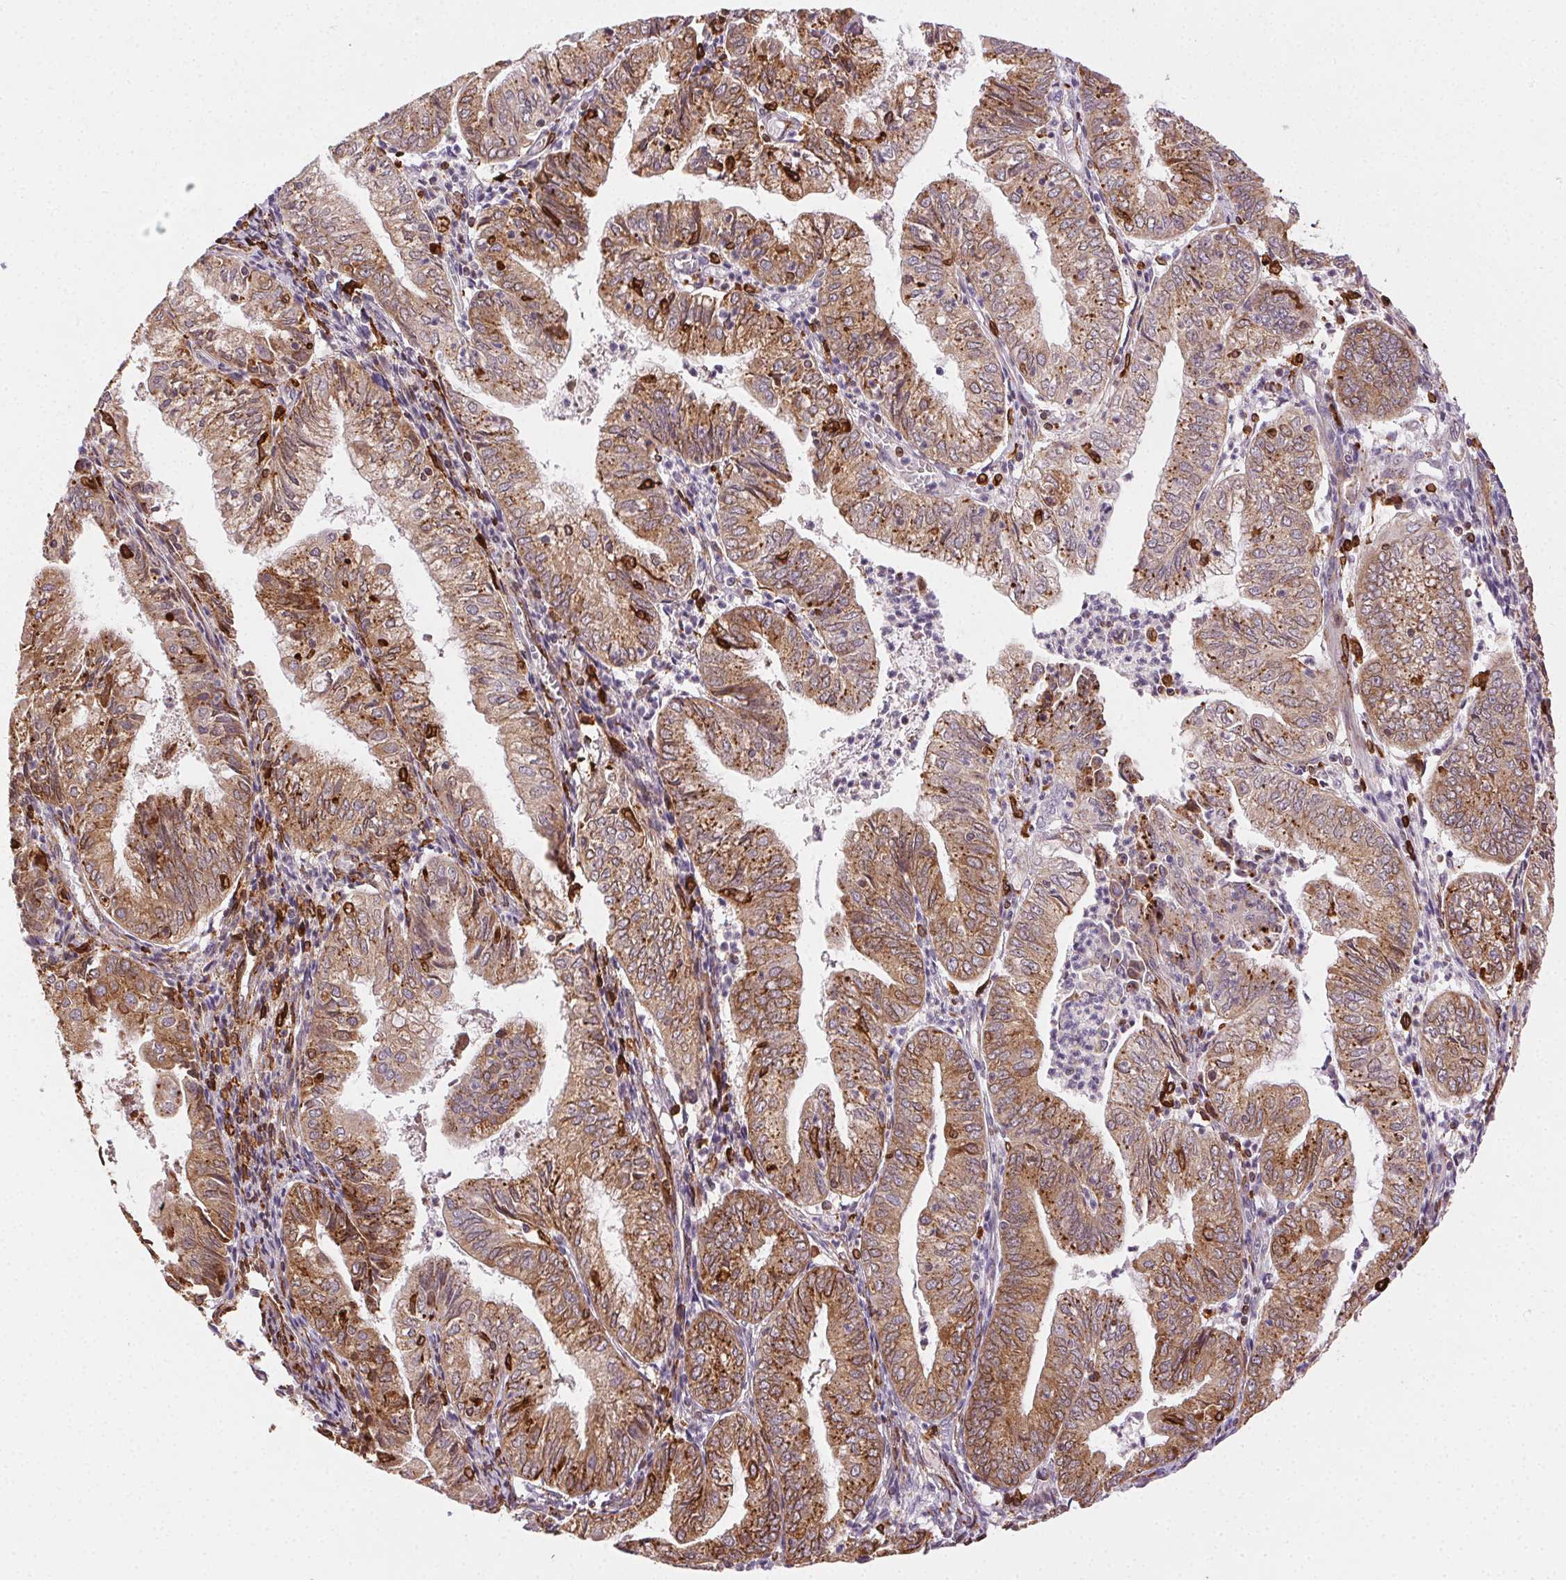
{"staining": {"intensity": "moderate", "quantity": ">75%", "location": "cytoplasmic/membranous"}, "tissue": "endometrial cancer", "cell_type": "Tumor cells", "image_type": "cancer", "snomed": [{"axis": "morphology", "description": "Adenocarcinoma, NOS"}, {"axis": "topography", "description": "Endometrium"}], "caption": "IHC of human endometrial cancer (adenocarcinoma) demonstrates medium levels of moderate cytoplasmic/membranous staining in approximately >75% of tumor cells. (DAB (3,3'-diaminobenzidine) IHC with brightfield microscopy, high magnification).", "gene": "RNASET2", "patient": {"sex": "female", "age": 55}}